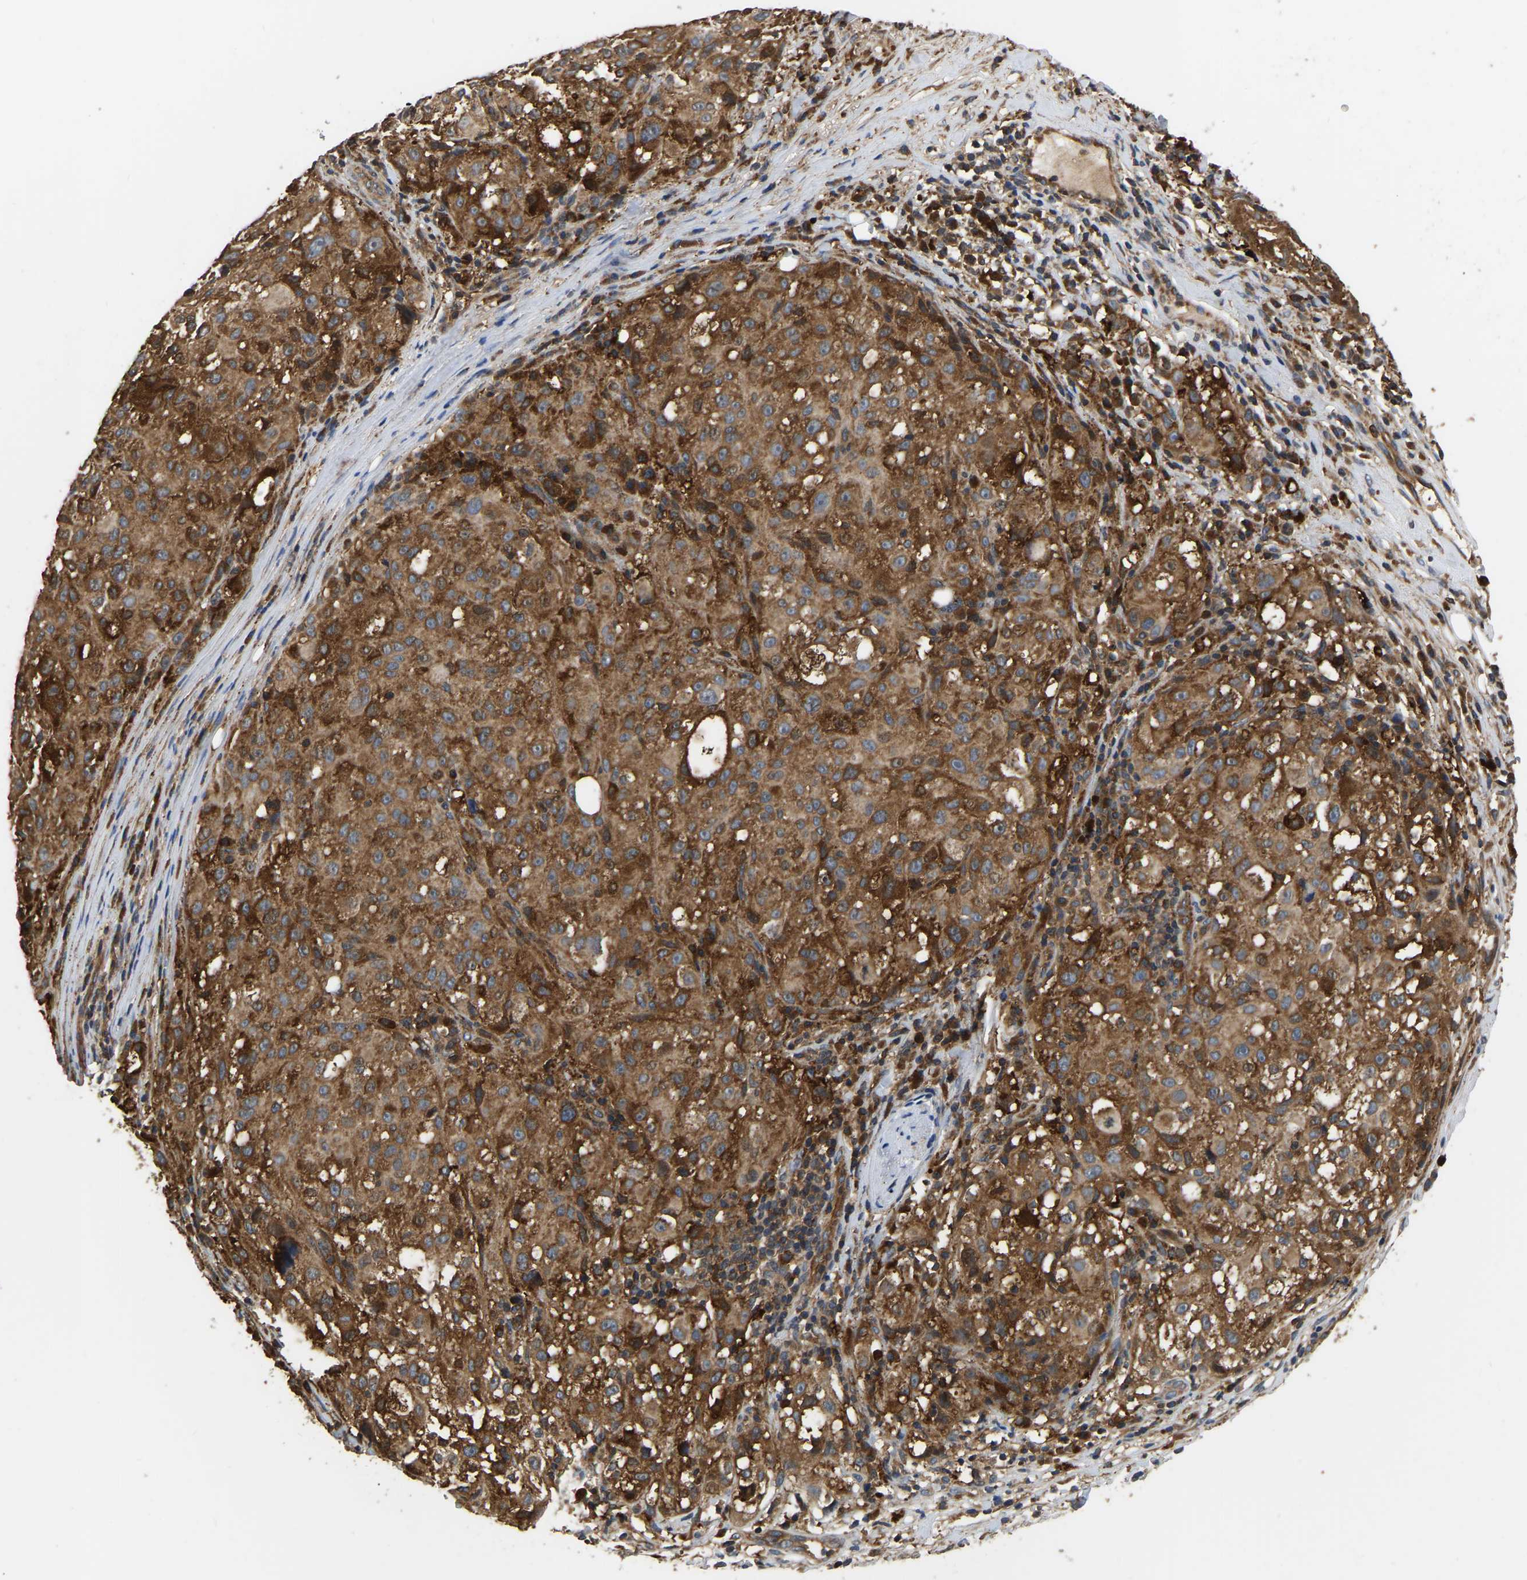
{"staining": {"intensity": "strong", "quantity": ">75%", "location": "cytoplasmic/membranous"}, "tissue": "melanoma", "cell_type": "Tumor cells", "image_type": "cancer", "snomed": [{"axis": "morphology", "description": "Necrosis, NOS"}, {"axis": "morphology", "description": "Malignant melanoma, NOS"}, {"axis": "topography", "description": "Skin"}], "caption": "This is a micrograph of immunohistochemistry staining of malignant melanoma, which shows strong expression in the cytoplasmic/membranous of tumor cells.", "gene": "GARS1", "patient": {"sex": "female", "age": 87}}